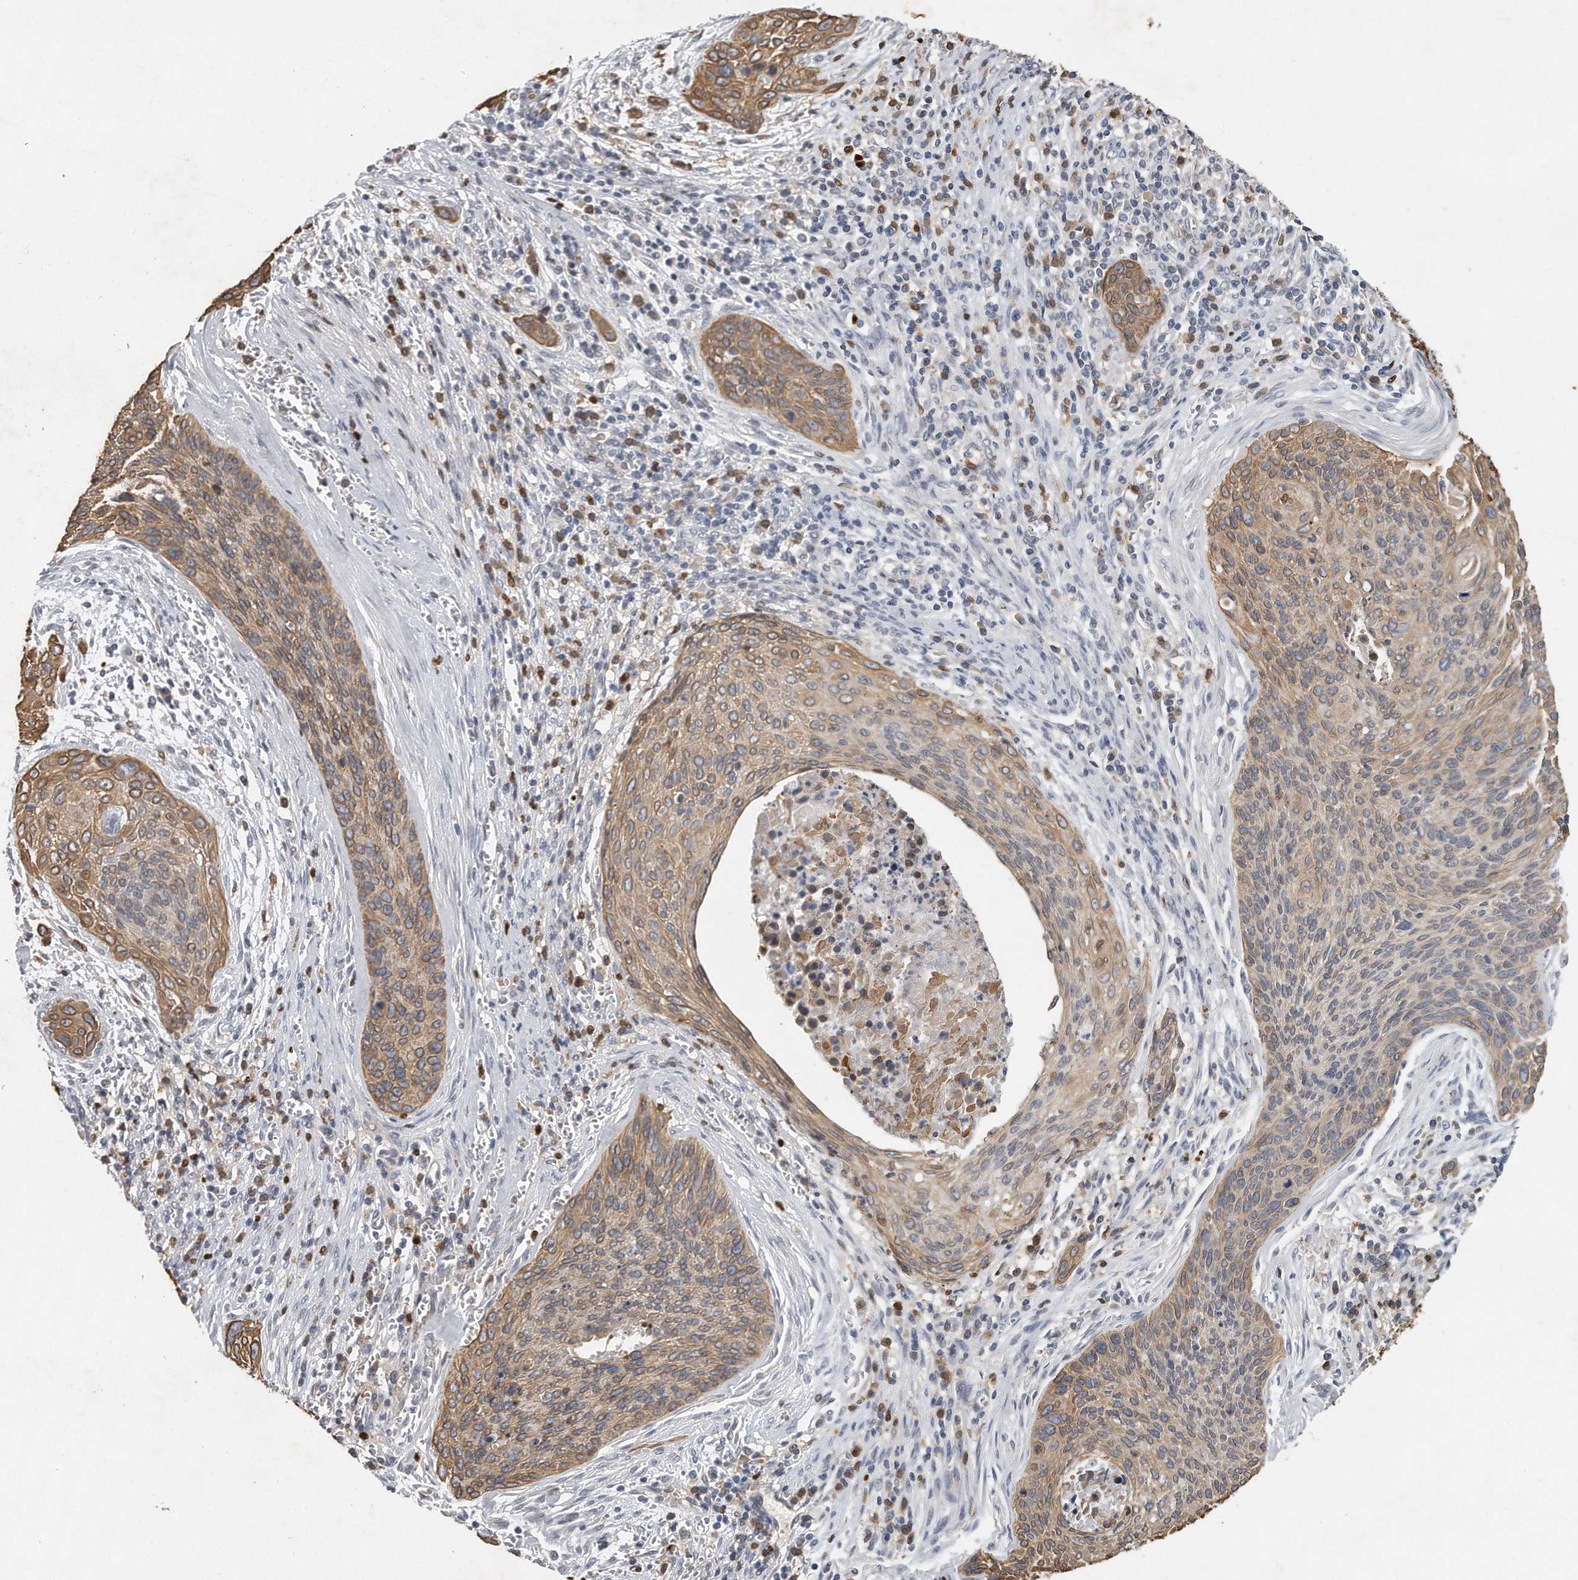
{"staining": {"intensity": "moderate", "quantity": ">75%", "location": "cytoplasmic/membranous"}, "tissue": "cervical cancer", "cell_type": "Tumor cells", "image_type": "cancer", "snomed": [{"axis": "morphology", "description": "Squamous cell carcinoma, NOS"}, {"axis": "topography", "description": "Cervix"}], "caption": "Immunohistochemical staining of human squamous cell carcinoma (cervical) shows medium levels of moderate cytoplasmic/membranous protein positivity in approximately >75% of tumor cells.", "gene": "CAMK1", "patient": {"sex": "female", "age": 55}}